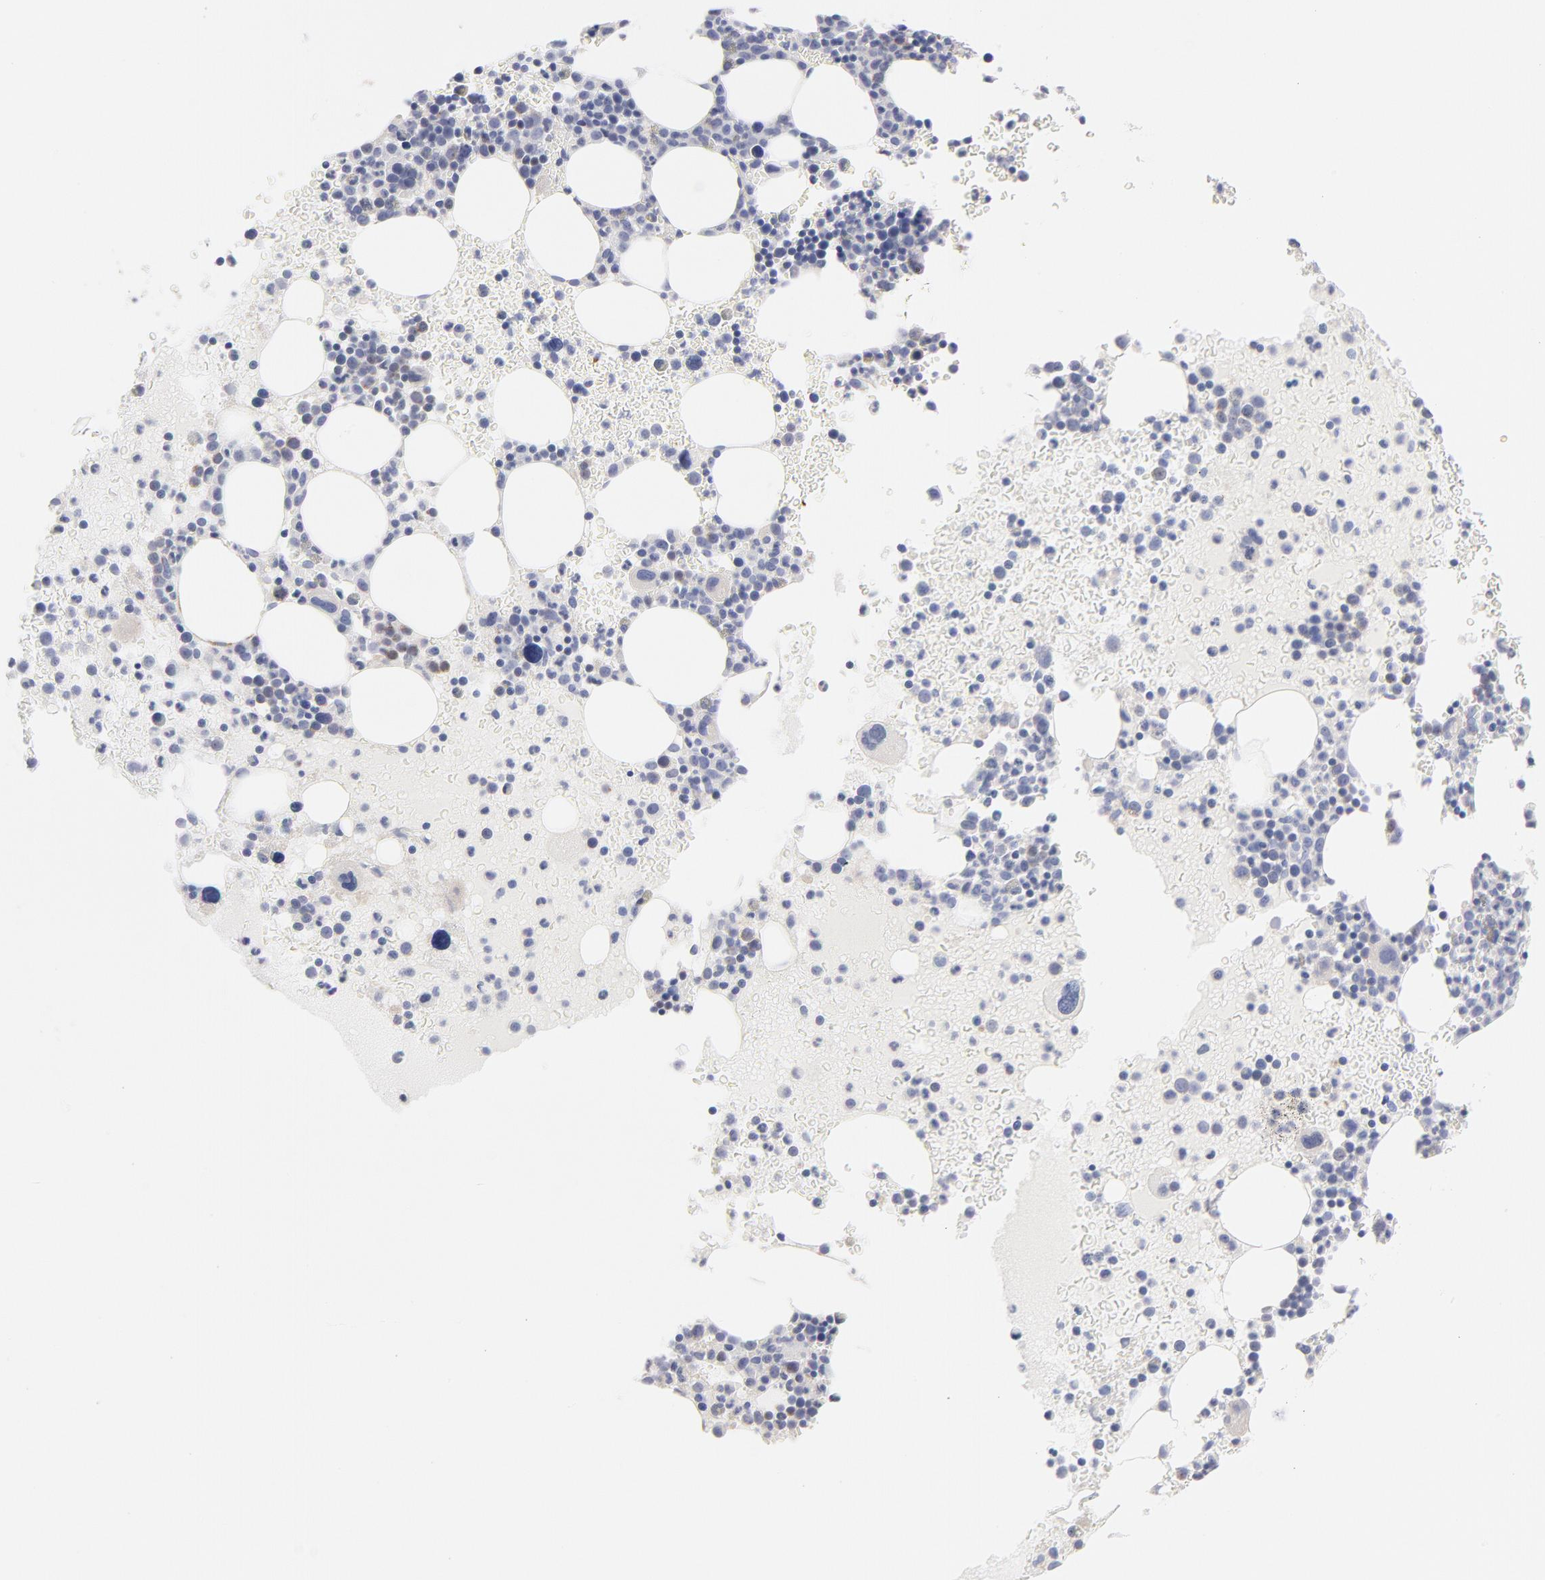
{"staining": {"intensity": "negative", "quantity": "none", "location": "none"}, "tissue": "bone marrow", "cell_type": "Hematopoietic cells", "image_type": "normal", "snomed": [{"axis": "morphology", "description": "Normal tissue, NOS"}, {"axis": "topography", "description": "Bone marrow"}], "caption": "This is a image of immunohistochemistry (IHC) staining of benign bone marrow, which shows no staining in hematopoietic cells.", "gene": "TST", "patient": {"sex": "male", "age": 68}}